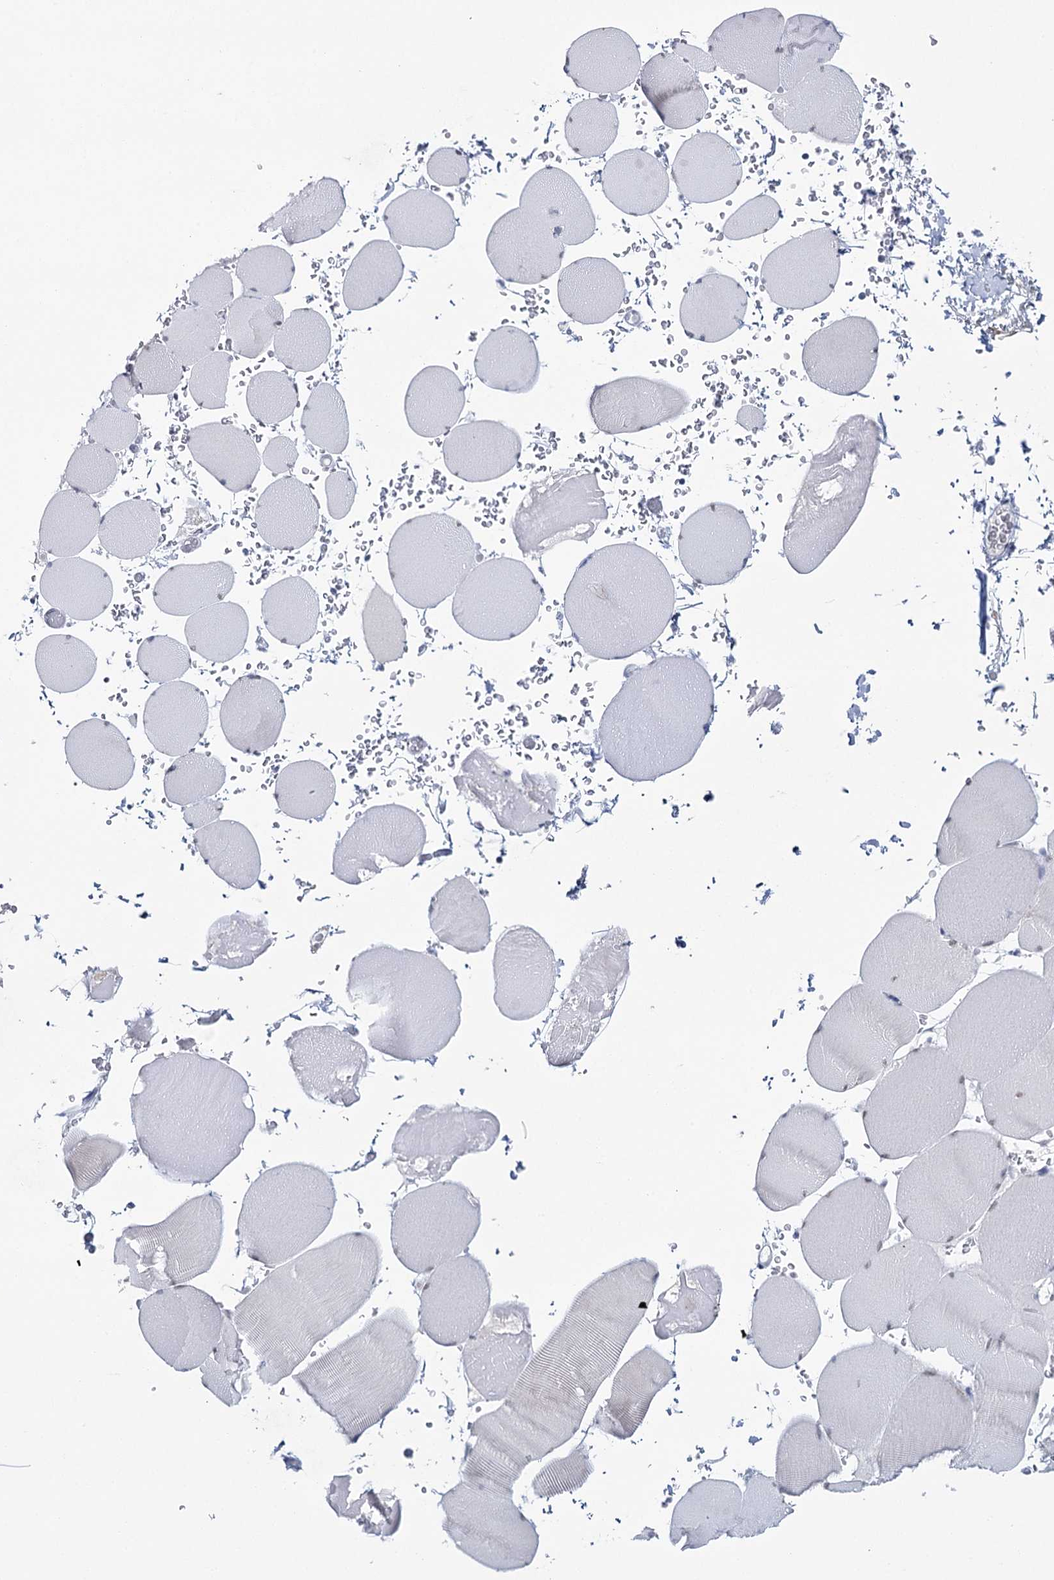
{"staining": {"intensity": "negative", "quantity": "none", "location": "none"}, "tissue": "skeletal muscle", "cell_type": "Myocytes", "image_type": "normal", "snomed": [{"axis": "morphology", "description": "Normal tissue, NOS"}, {"axis": "topography", "description": "Skeletal muscle"}, {"axis": "topography", "description": "Head-Neck"}], "caption": "Protein analysis of benign skeletal muscle displays no significant expression in myocytes. (Stains: DAB (3,3'-diaminobenzidine) immunohistochemistry with hematoxylin counter stain, Microscopy: brightfield microscopy at high magnification).", "gene": "ZC3H8", "patient": {"sex": "male", "age": 66}}